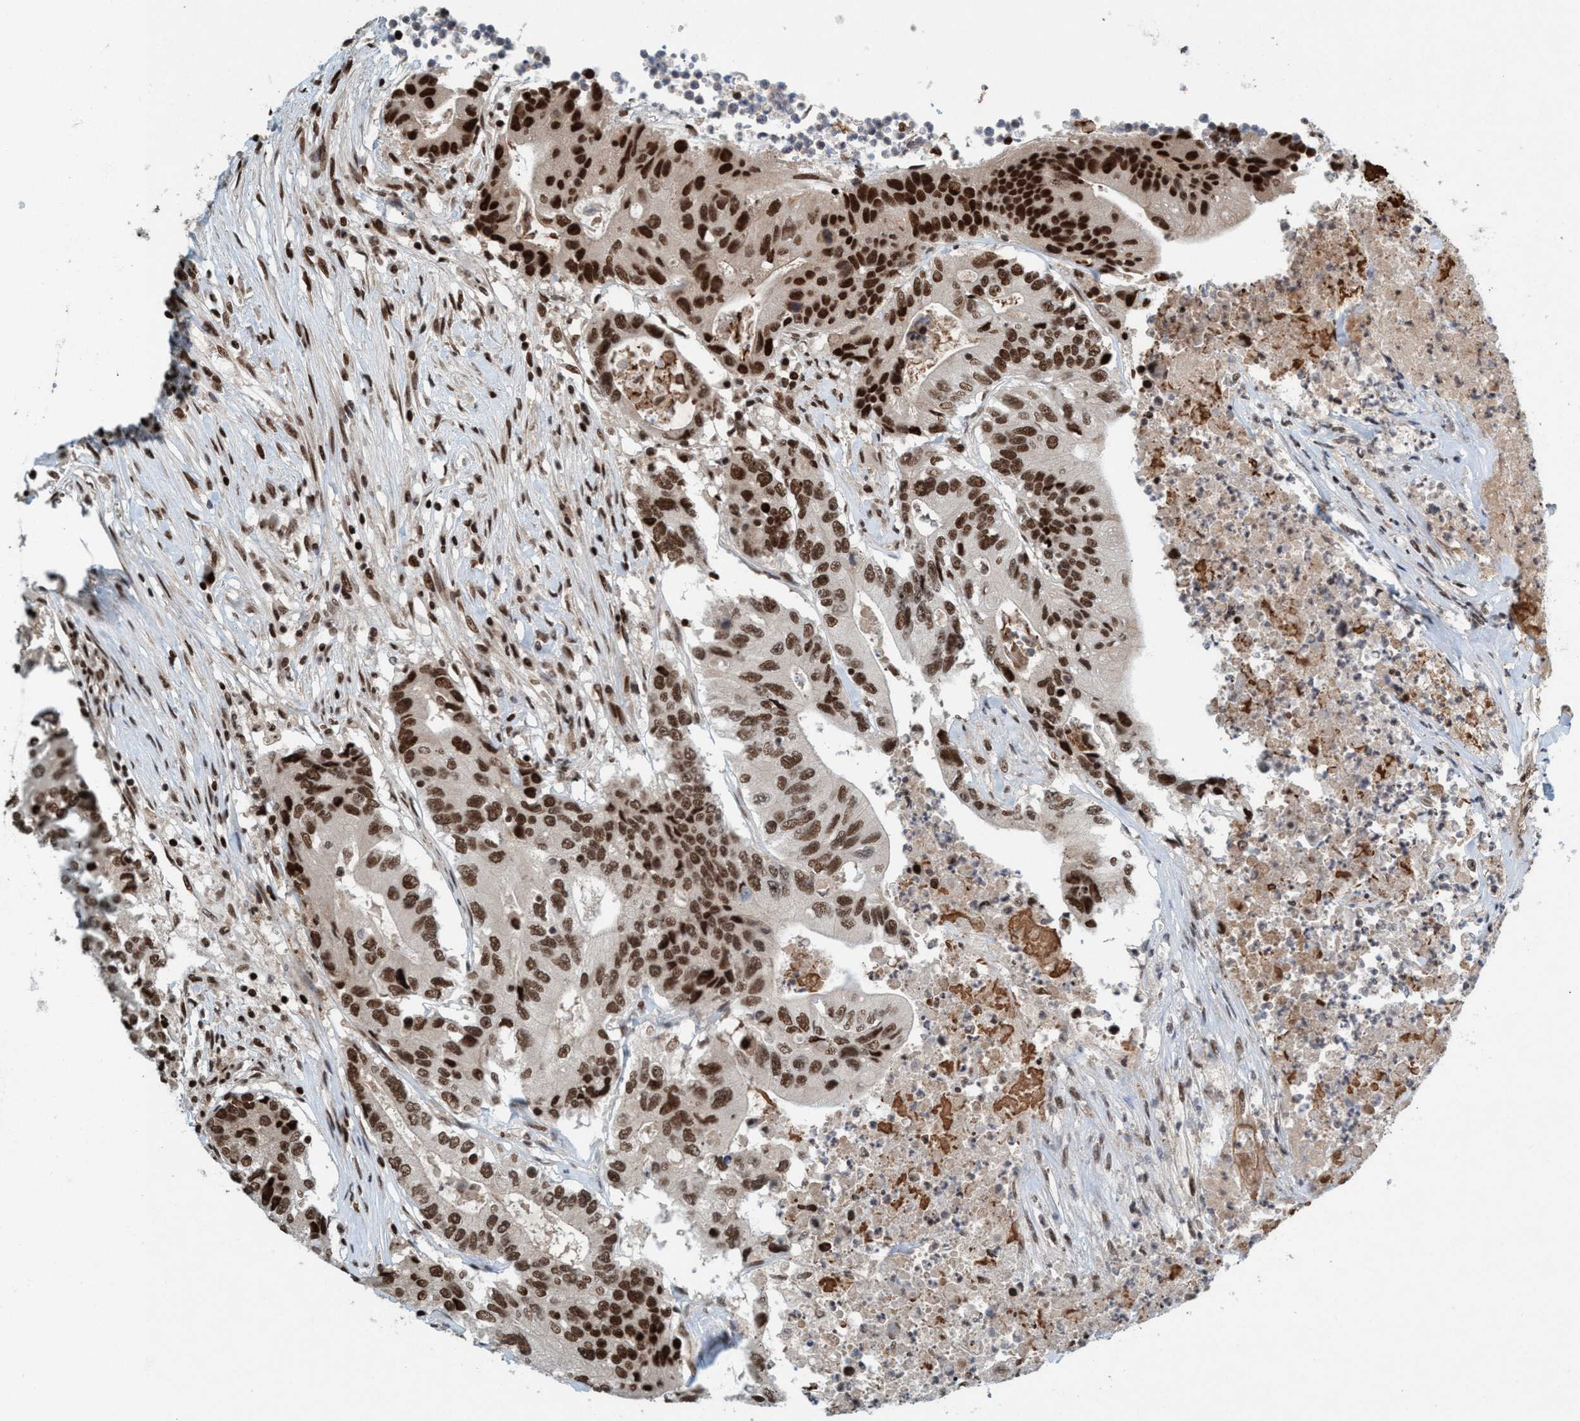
{"staining": {"intensity": "strong", "quantity": ">75%", "location": "nuclear"}, "tissue": "colorectal cancer", "cell_type": "Tumor cells", "image_type": "cancer", "snomed": [{"axis": "morphology", "description": "Adenocarcinoma, NOS"}, {"axis": "topography", "description": "Colon"}], "caption": "This histopathology image exhibits colorectal cancer (adenocarcinoma) stained with IHC to label a protein in brown. The nuclear of tumor cells show strong positivity for the protein. Nuclei are counter-stained blue.", "gene": "SMCR8", "patient": {"sex": "female", "age": 77}}